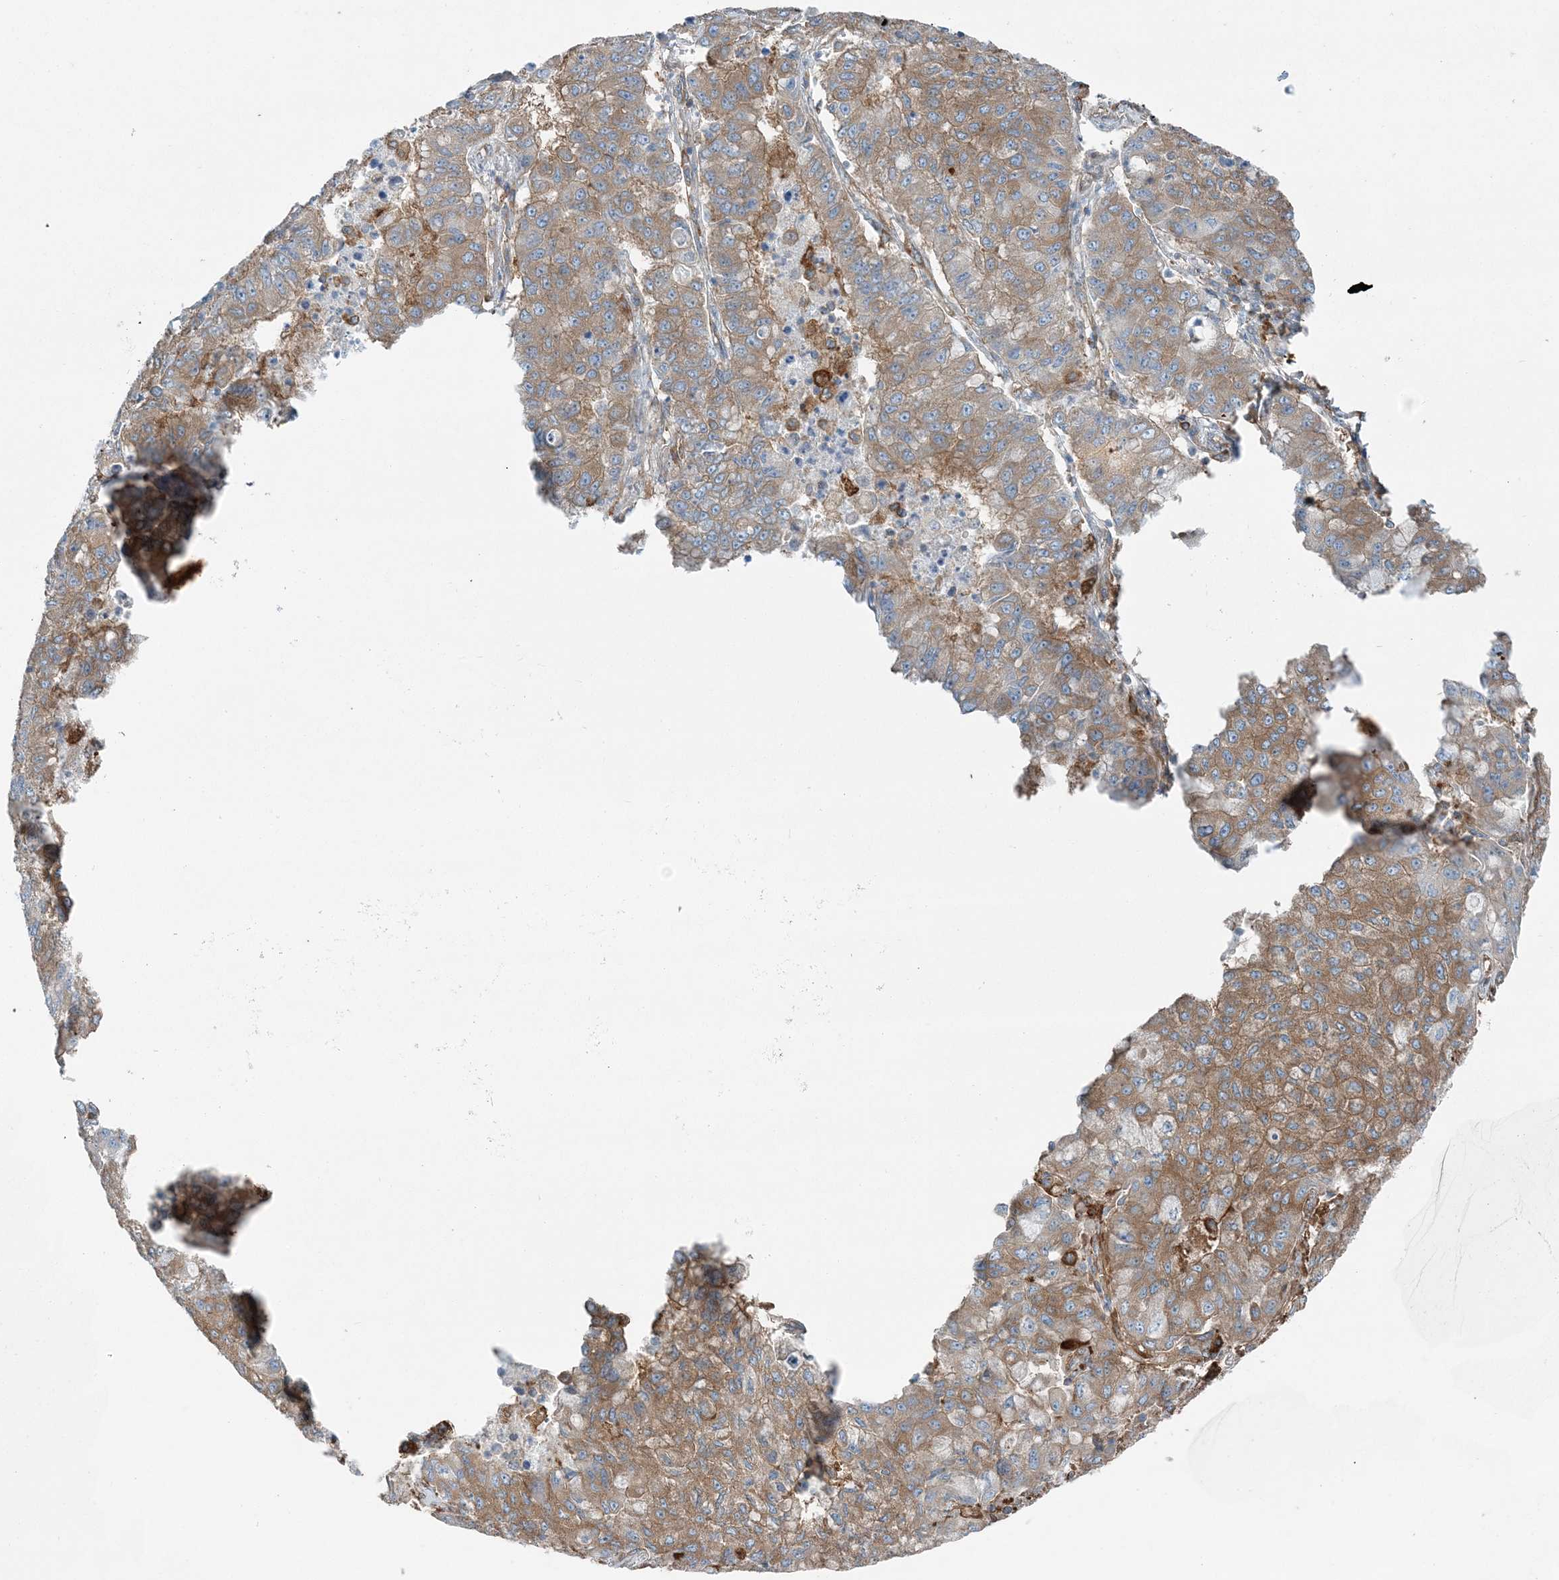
{"staining": {"intensity": "moderate", "quantity": ">75%", "location": "cytoplasmic/membranous"}, "tissue": "lung cancer", "cell_type": "Tumor cells", "image_type": "cancer", "snomed": [{"axis": "morphology", "description": "Squamous cell carcinoma, NOS"}, {"axis": "topography", "description": "Lung"}], "caption": "Lung cancer (squamous cell carcinoma) stained with a brown dye shows moderate cytoplasmic/membranous positive expression in approximately >75% of tumor cells.", "gene": "SNX2", "patient": {"sex": "male", "age": 74}}